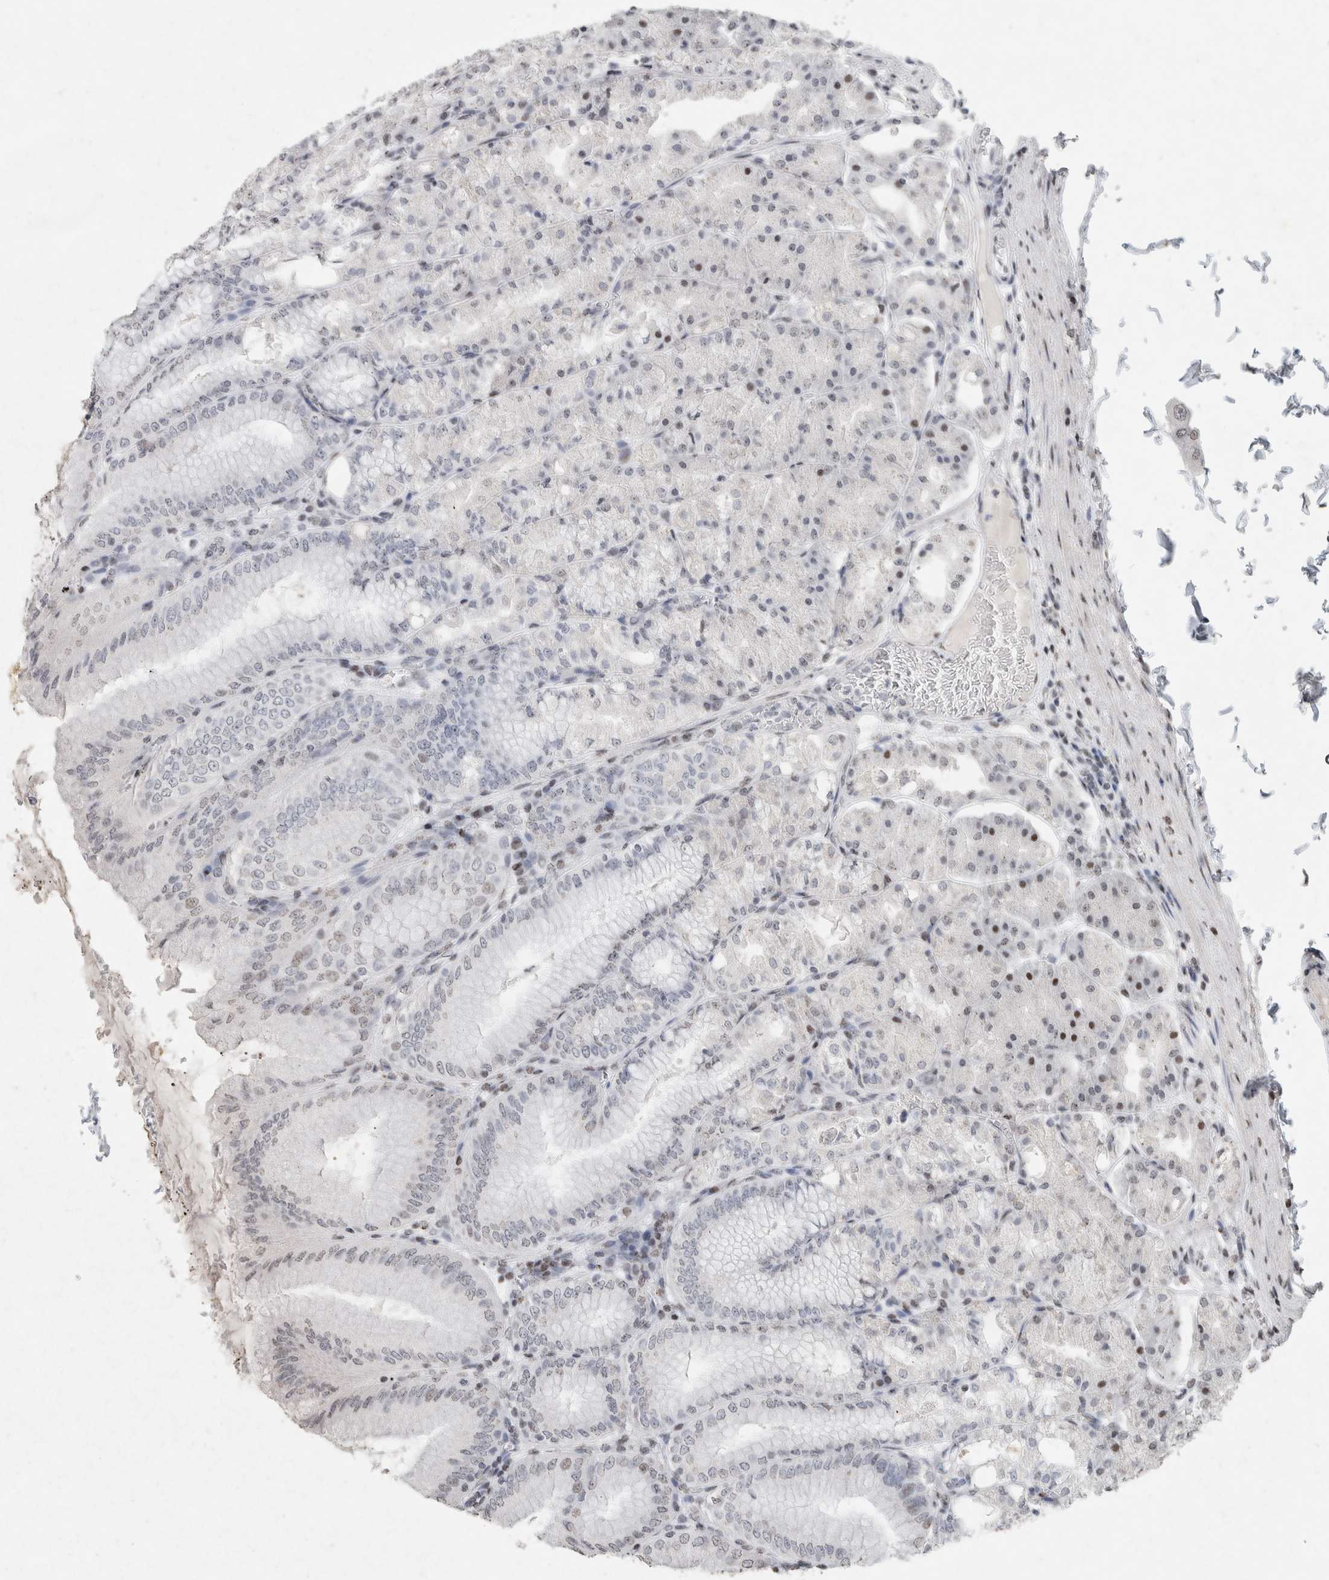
{"staining": {"intensity": "weak", "quantity": "<25%", "location": "nuclear"}, "tissue": "stomach", "cell_type": "Glandular cells", "image_type": "normal", "snomed": [{"axis": "morphology", "description": "Normal tissue, NOS"}, {"axis": "topography", "description": "Stomach, lower"}], "caption": "This histopathology image is of benign stomach stained with immunohistochemistry to label a protein in brown with the nuclei are counter-stained blue. There is no staining in glandular cells.", "gene": "CNTN1", "patient": {"sex": "male", "age": 71}}